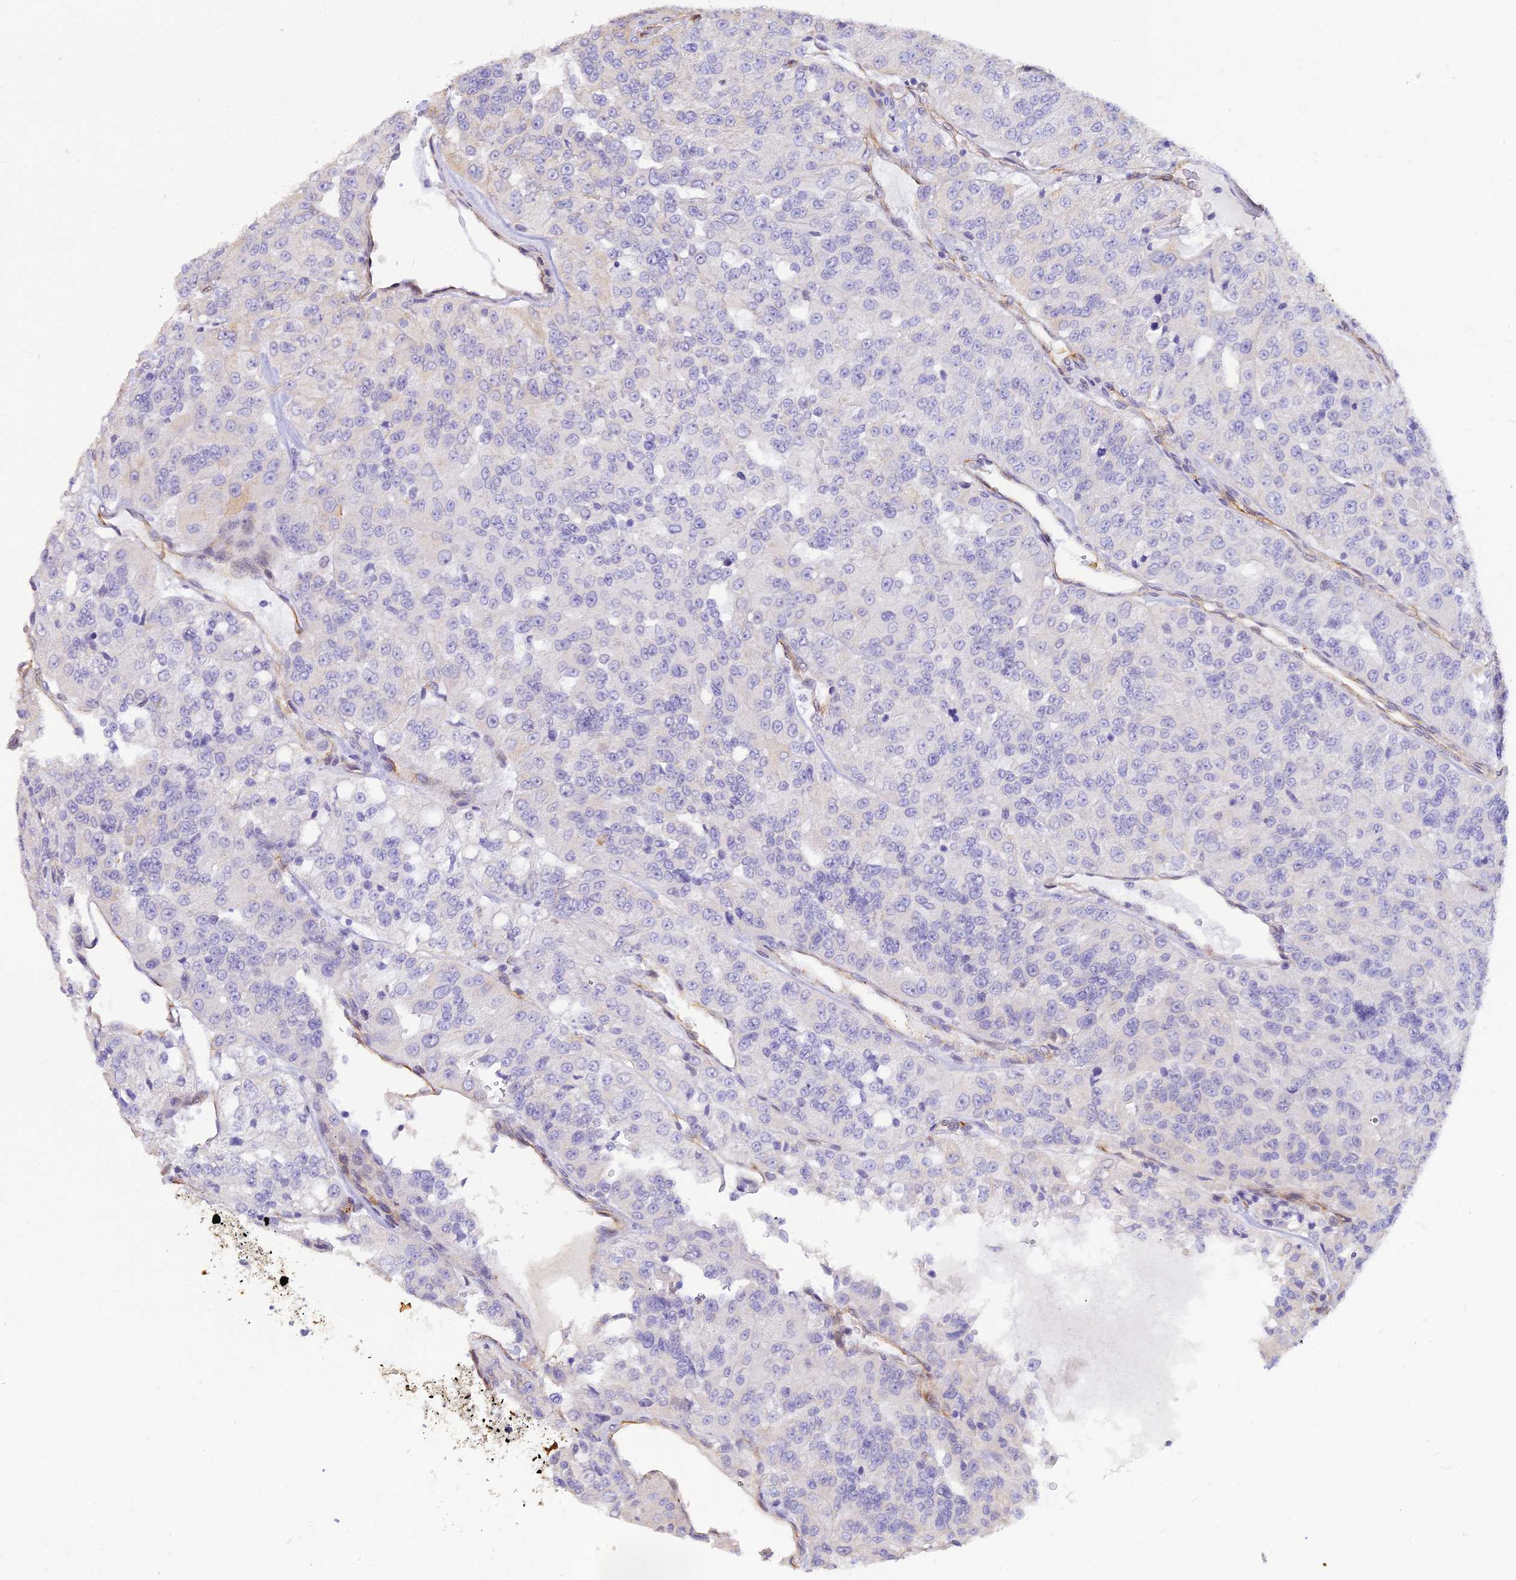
{"staining": {"intensity": "negative", "quantity": "none", "location": "none"}, "tissue": "renal cancer", "cell_type": "Tumor cells", "image_type": "cancer", "snomed": [{"axis": "morphology", "description": "Adenocarcinoma, NOS"}, {"axis": "topography", "description": "Kidney"}], "caption": "There is no significant staining in tumor cells of renal cancer. (DAB IHC with hematoxylin counter stain).", "gene": "ALDH1L2", "patient": {"sex": "female", "age": 63}}